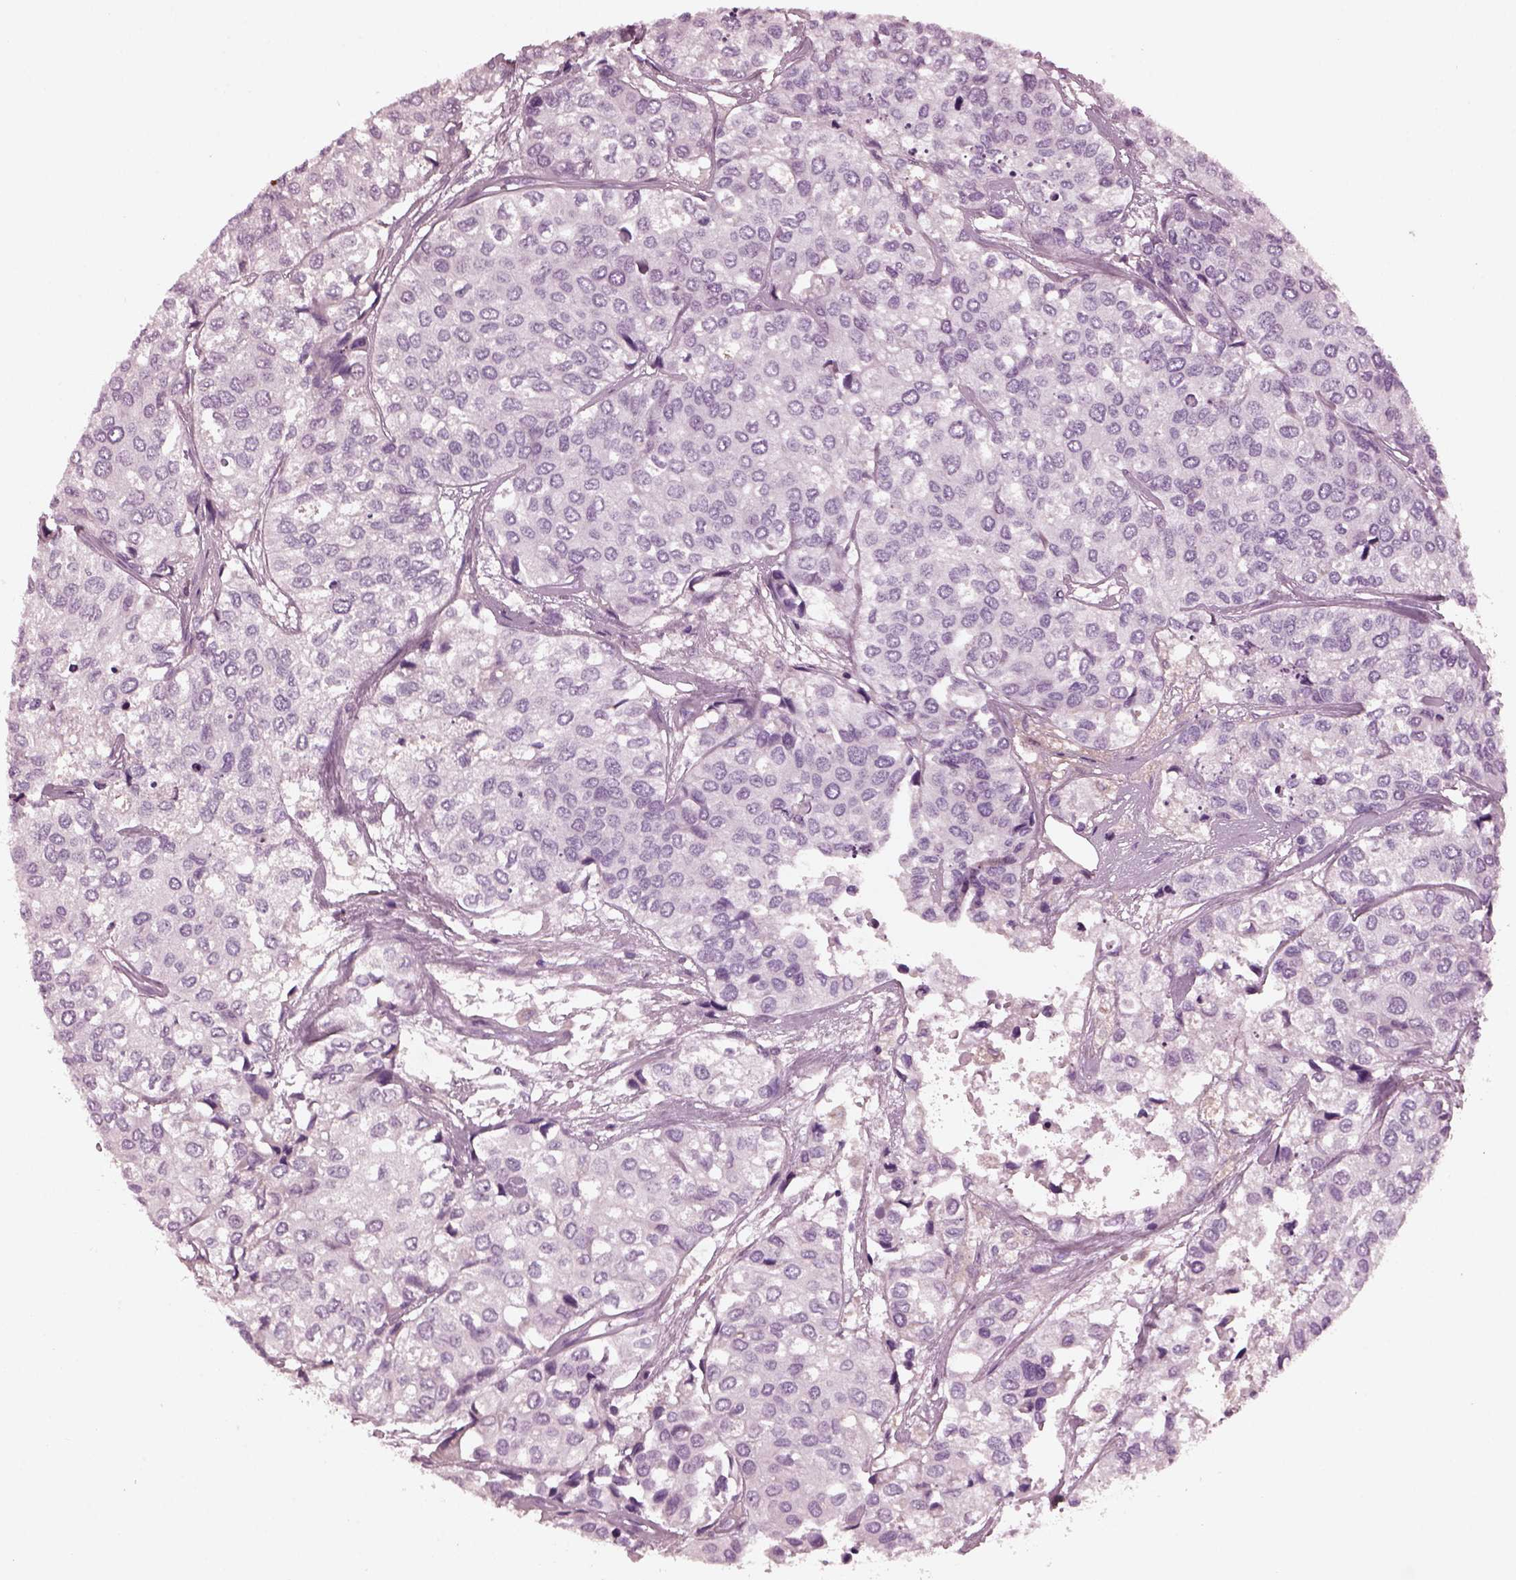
{"staining": {"intensity": "negative", "quantity": "none", "location": "none"}, "tissue": "urothelial cancer", "cell_type": "Tumor cells", "image_type": "cancer", "snomed": [{"axis": "morphology", "description": "Urothelial carcinoma, High grade"}, {"axis": "topography", "description": "Urinary bladder"}], "caption": "A high-resolution histopathology image shows immunohistochemistry (IHC) staining of urothelial cancer, which exhibits no significant staining in tumor cells.", "gene": "SHTN1", "patient": {"sex": "male", "age": 73}}